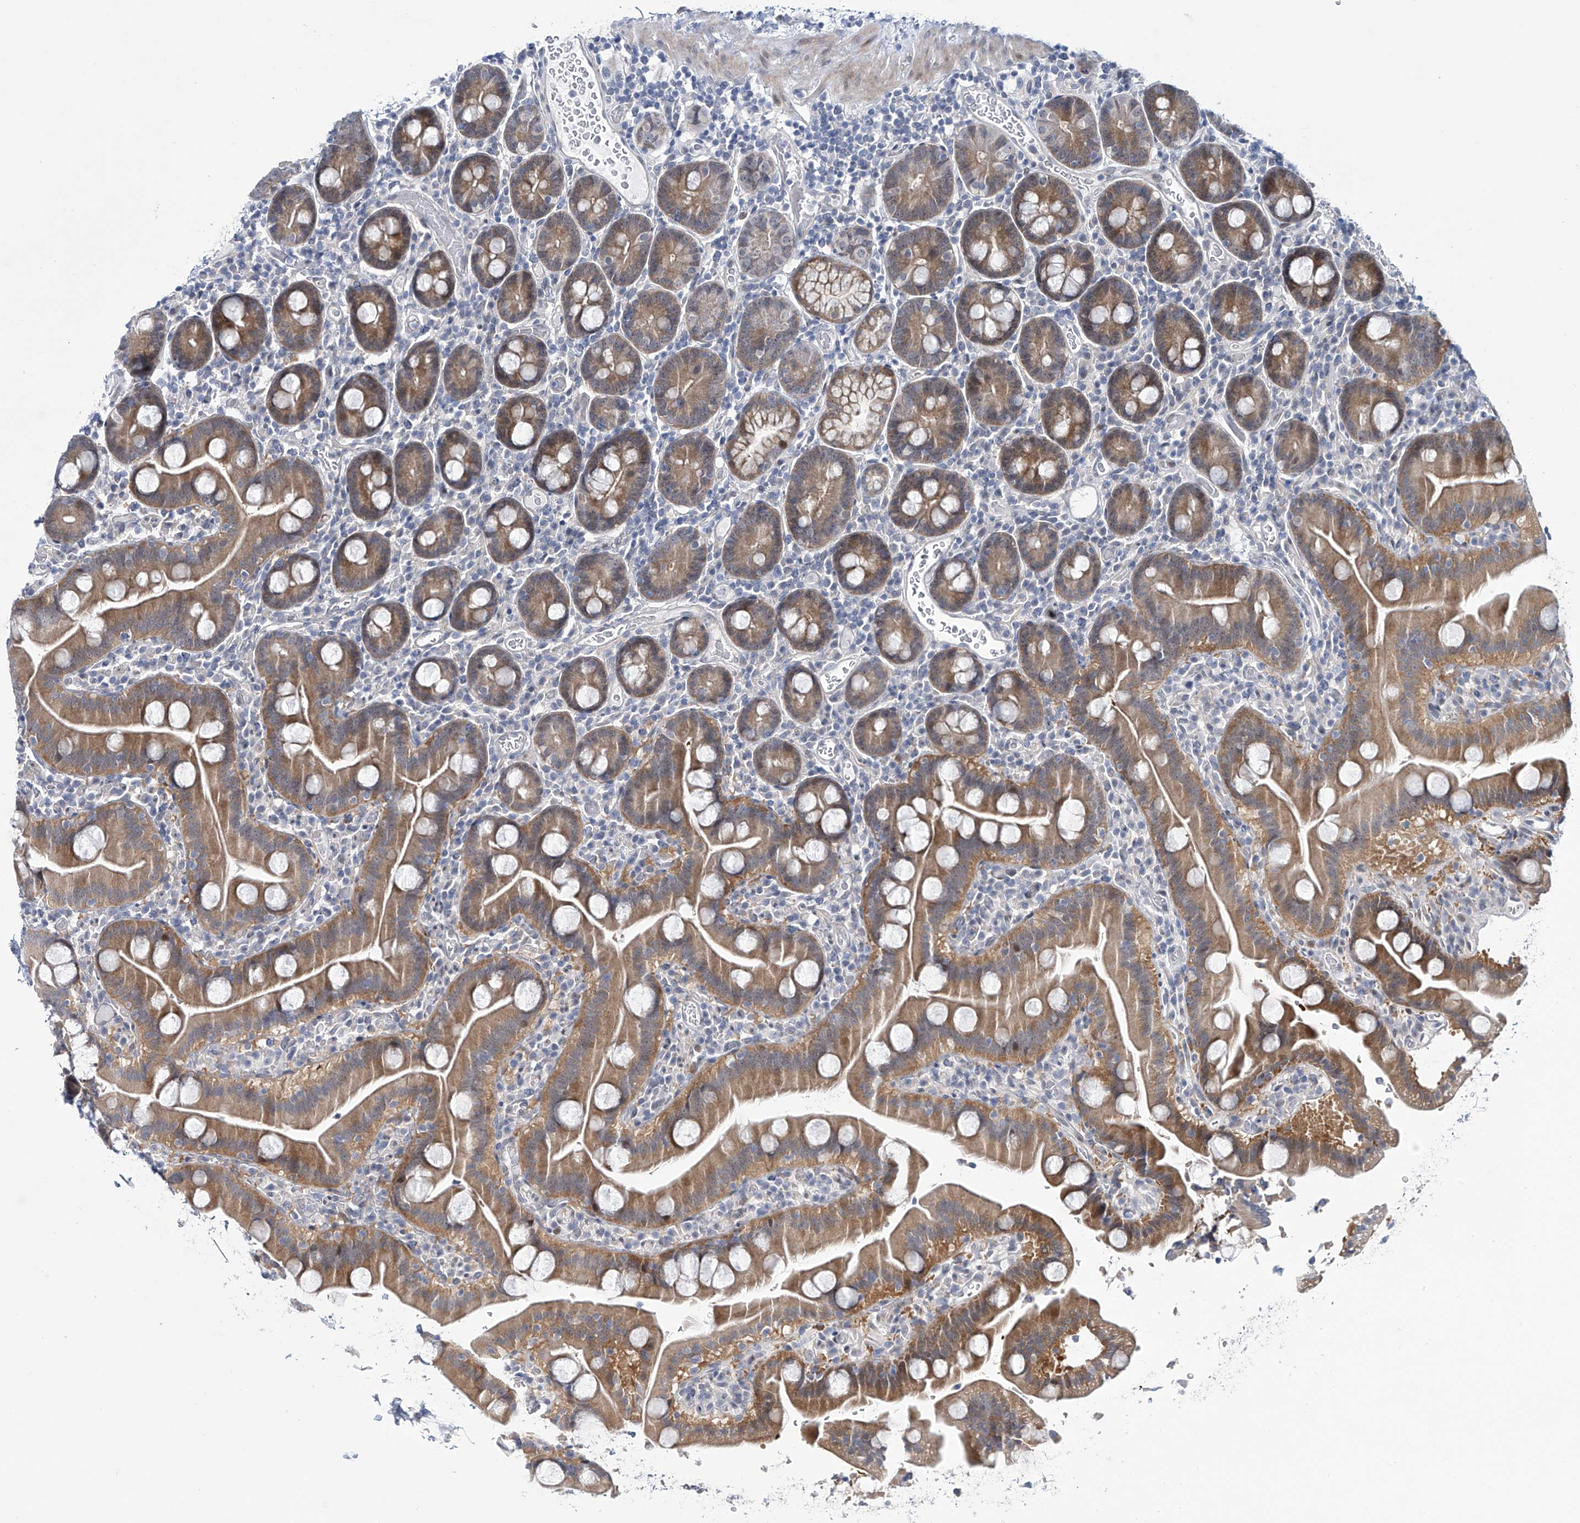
{"staining": {"intensity": "moderate", "quantity": ">75%", "location": "cytoplasmic/membranous"}, "tissue": "duodenum", "cell_type": "Glandular cells", "image_type": "normal", "snomed": [{"axis": "morphology", "description": "Normal tissue, NOS"}, {"axis": "topography", "description": "Duodenum"}], "caption": "Protein staining by immunohistochemistry (IHC) demonstrates moderate cytoplasmic/membranous staining in approximately >75% of glandular cells in benign duodenum. The staining is performed using DAB (3,3'-diaminobenzidine) brown chromogen to label protein expression. The nuclei are counter-stained blue using hematoxylin.", "gene": "TRIM60", "patient": {"sex": "male", "age": 55}}